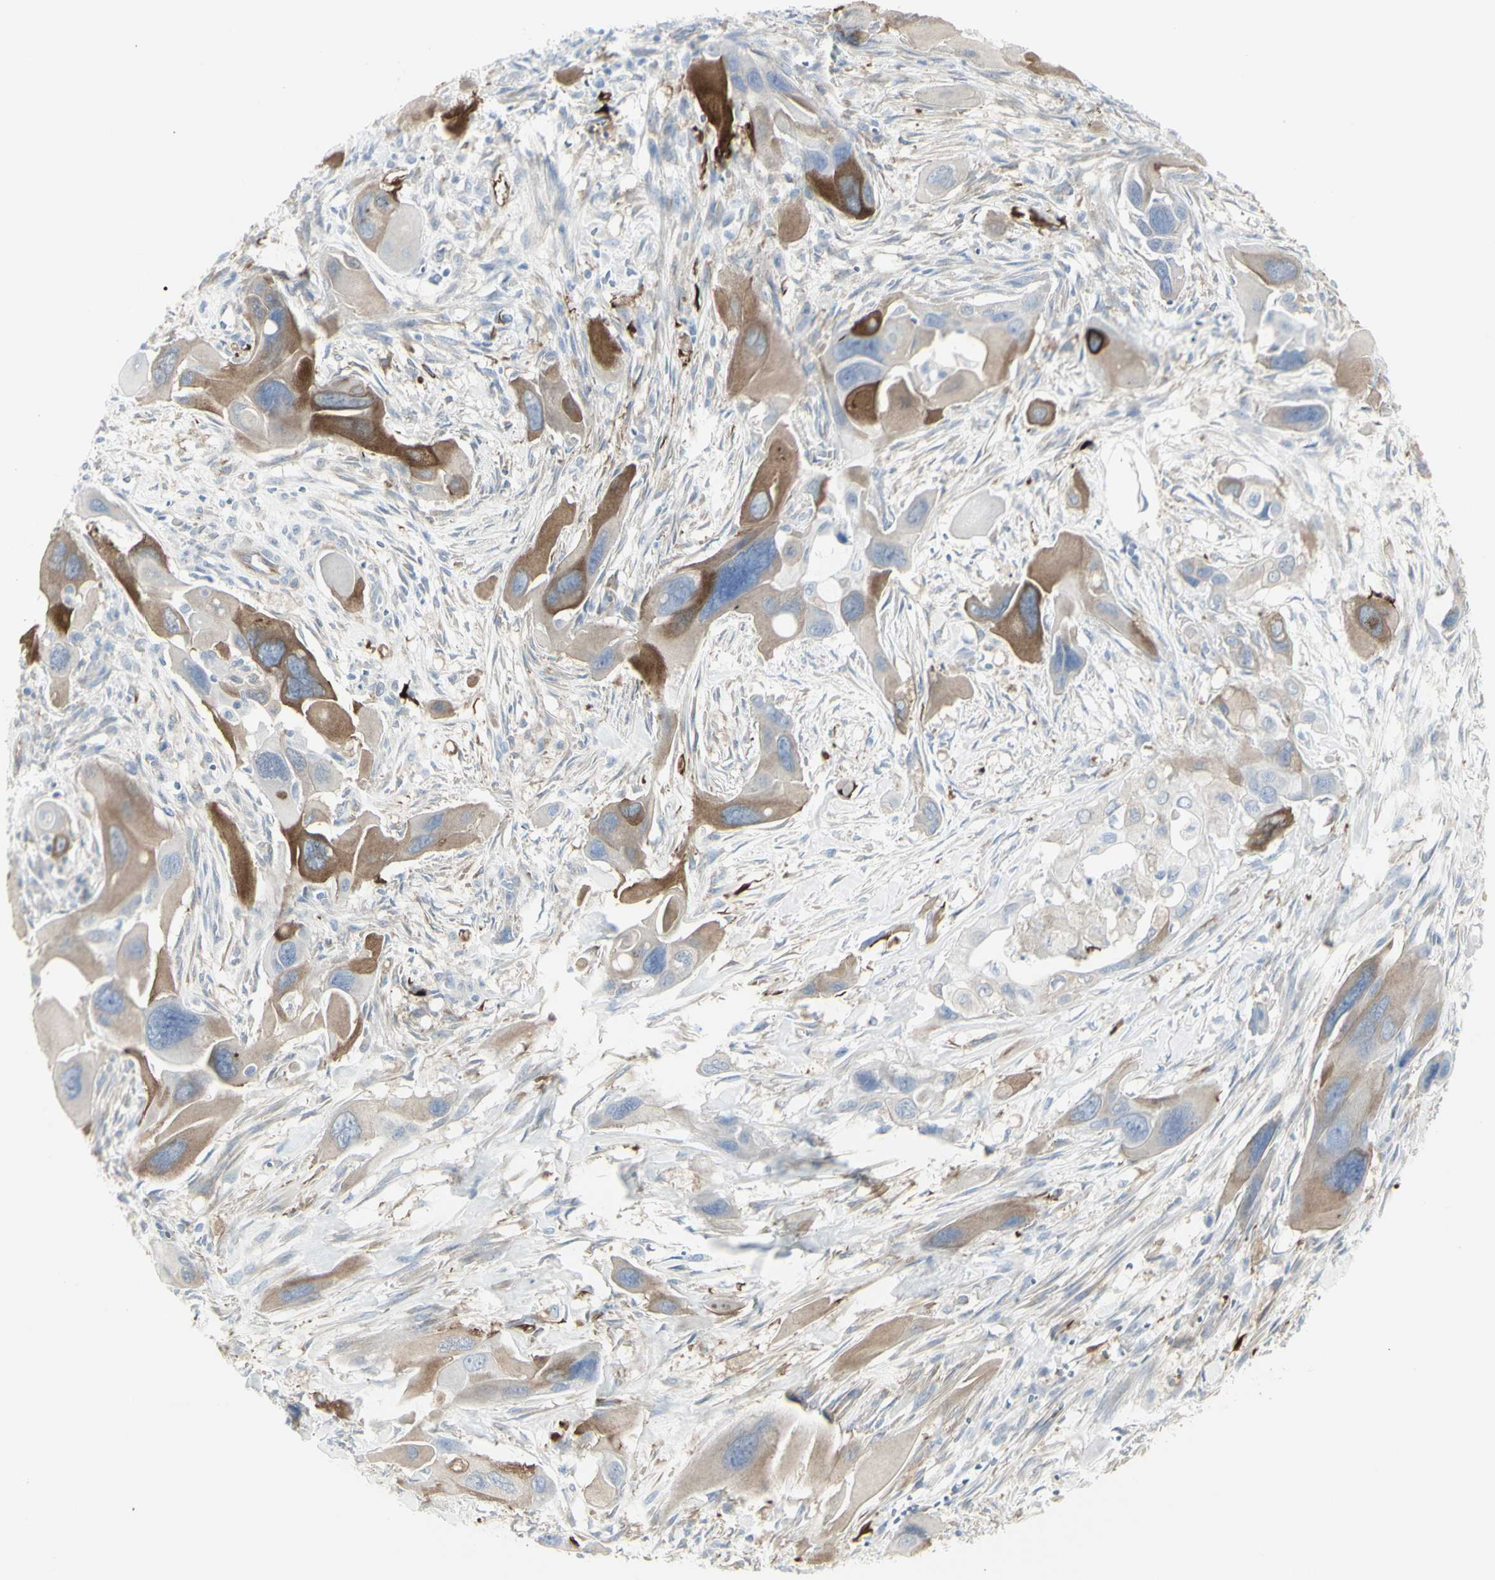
{"staining": {"intensity": "strong", "quantity": ">75%", "location": "cytoplasmic/membranous"}, "tissue": "pancreatic cancer", "cell_type": "Tumor cells", "image_type": "cancer", "snomed": [{"axis": "morphology", "description": "Adenocarcinoma, NOS"}, {"axis": "topography", "description": "Pancreas"}], "caption": "IHC photomicrograph of neoplastic tissue: pancreatic cancer stained using immunohistochemistry (IHC) exhibits high levels of strong protein expression localized specifically in the cytoplasmic/membranous of tumor cells, appearing as a cytoplasmic/membranous brown color.", "gene": "ENSG00000198211", "patient": {"sex": "male", "age": 73}}